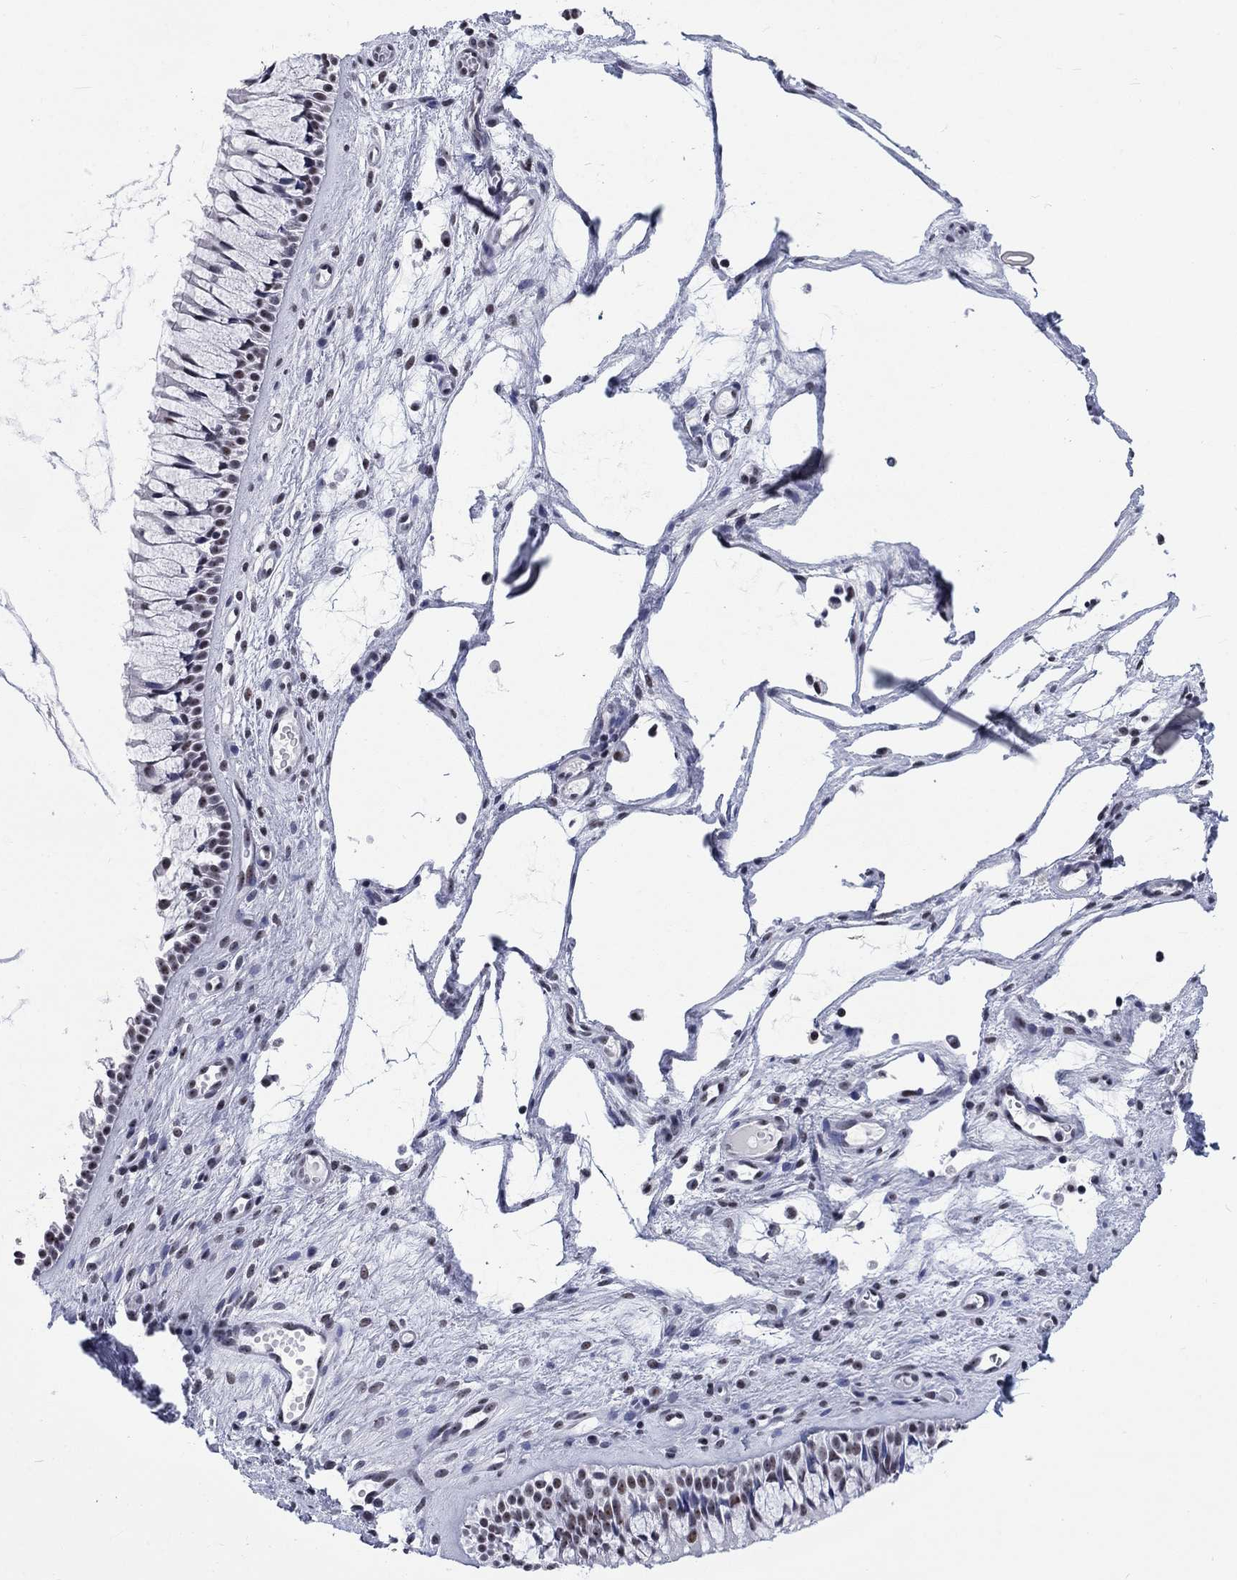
{"staining": {"intensity": "weak", "quantity": "25%-75%", "location": "nuclear"}, "tissue": "nasopharynx", "cell_type": "Respiratory epithelial cells", "image_type": "normal", "snomed": [{"axis": "morphology", "description": "Normal tissue, NOS"}, {"axis": "topography", "description": "Nasopharynx"}], "caption": "Nasopharynx stained with immunohistochemistry exhibits weak nuclear staining in about 25%-75% of respiratory epithelial cells.", "gene": "CSRNP3", "patient": {"sex": "male", "age": 51}}